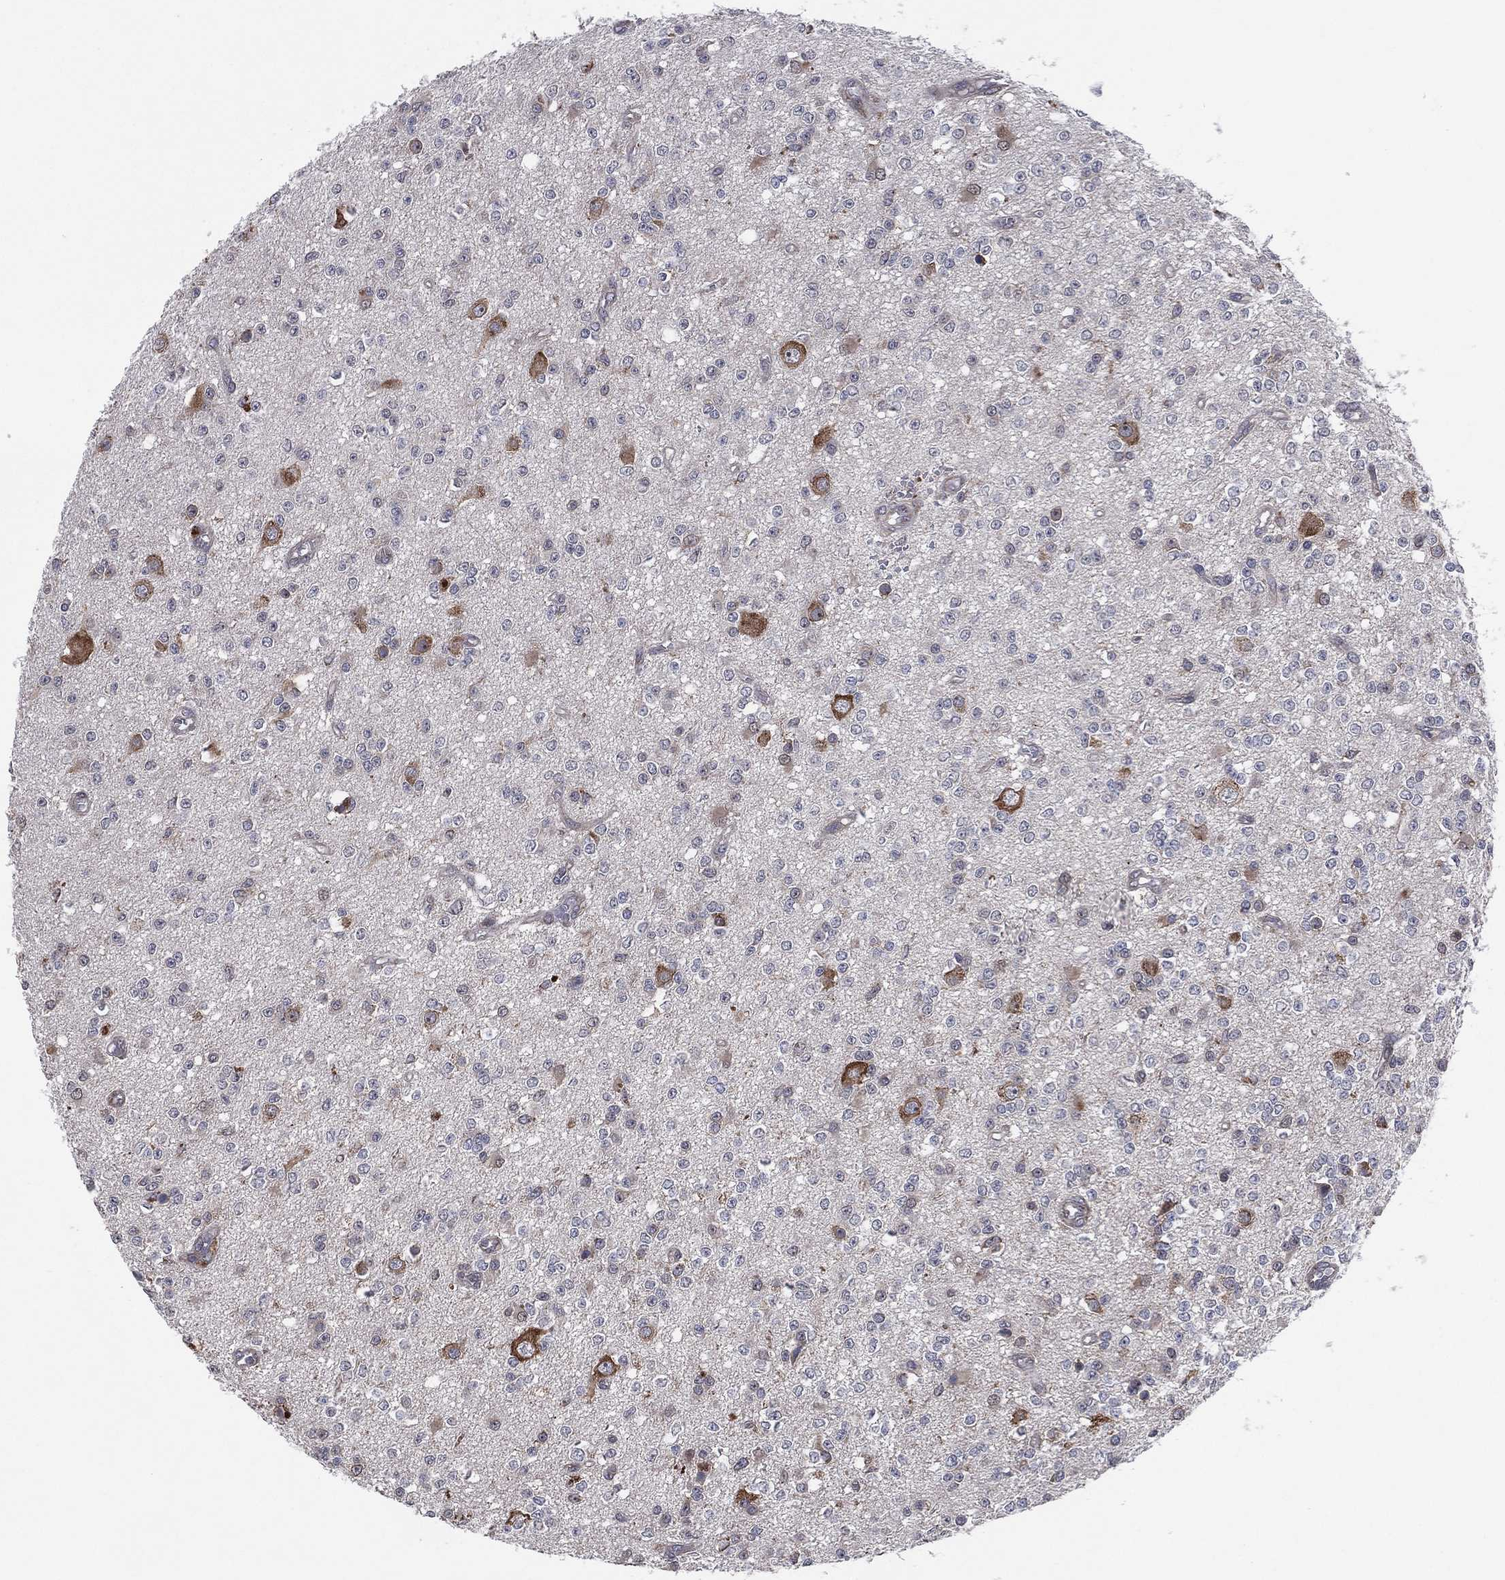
{"staining": {"intensity": "negative", "quantity": "none", "location": "none"}, "tissue": "glioma", "cell_type": "Tumor cells", "image_type": "cancer", "snomed": [{"axis": "morphology", "description": "Glioma, malignant, Low grade"}, {"axis": "topography", "description": "Brain"}], "caption": "Malignant glioma (low-grade) was stained to show a protein in brown. There is no significant expression in tumor cells. Nuclei are stained in blue.", "gene": "FAM104A", "patient": {"sex": "female", "age": 45}}